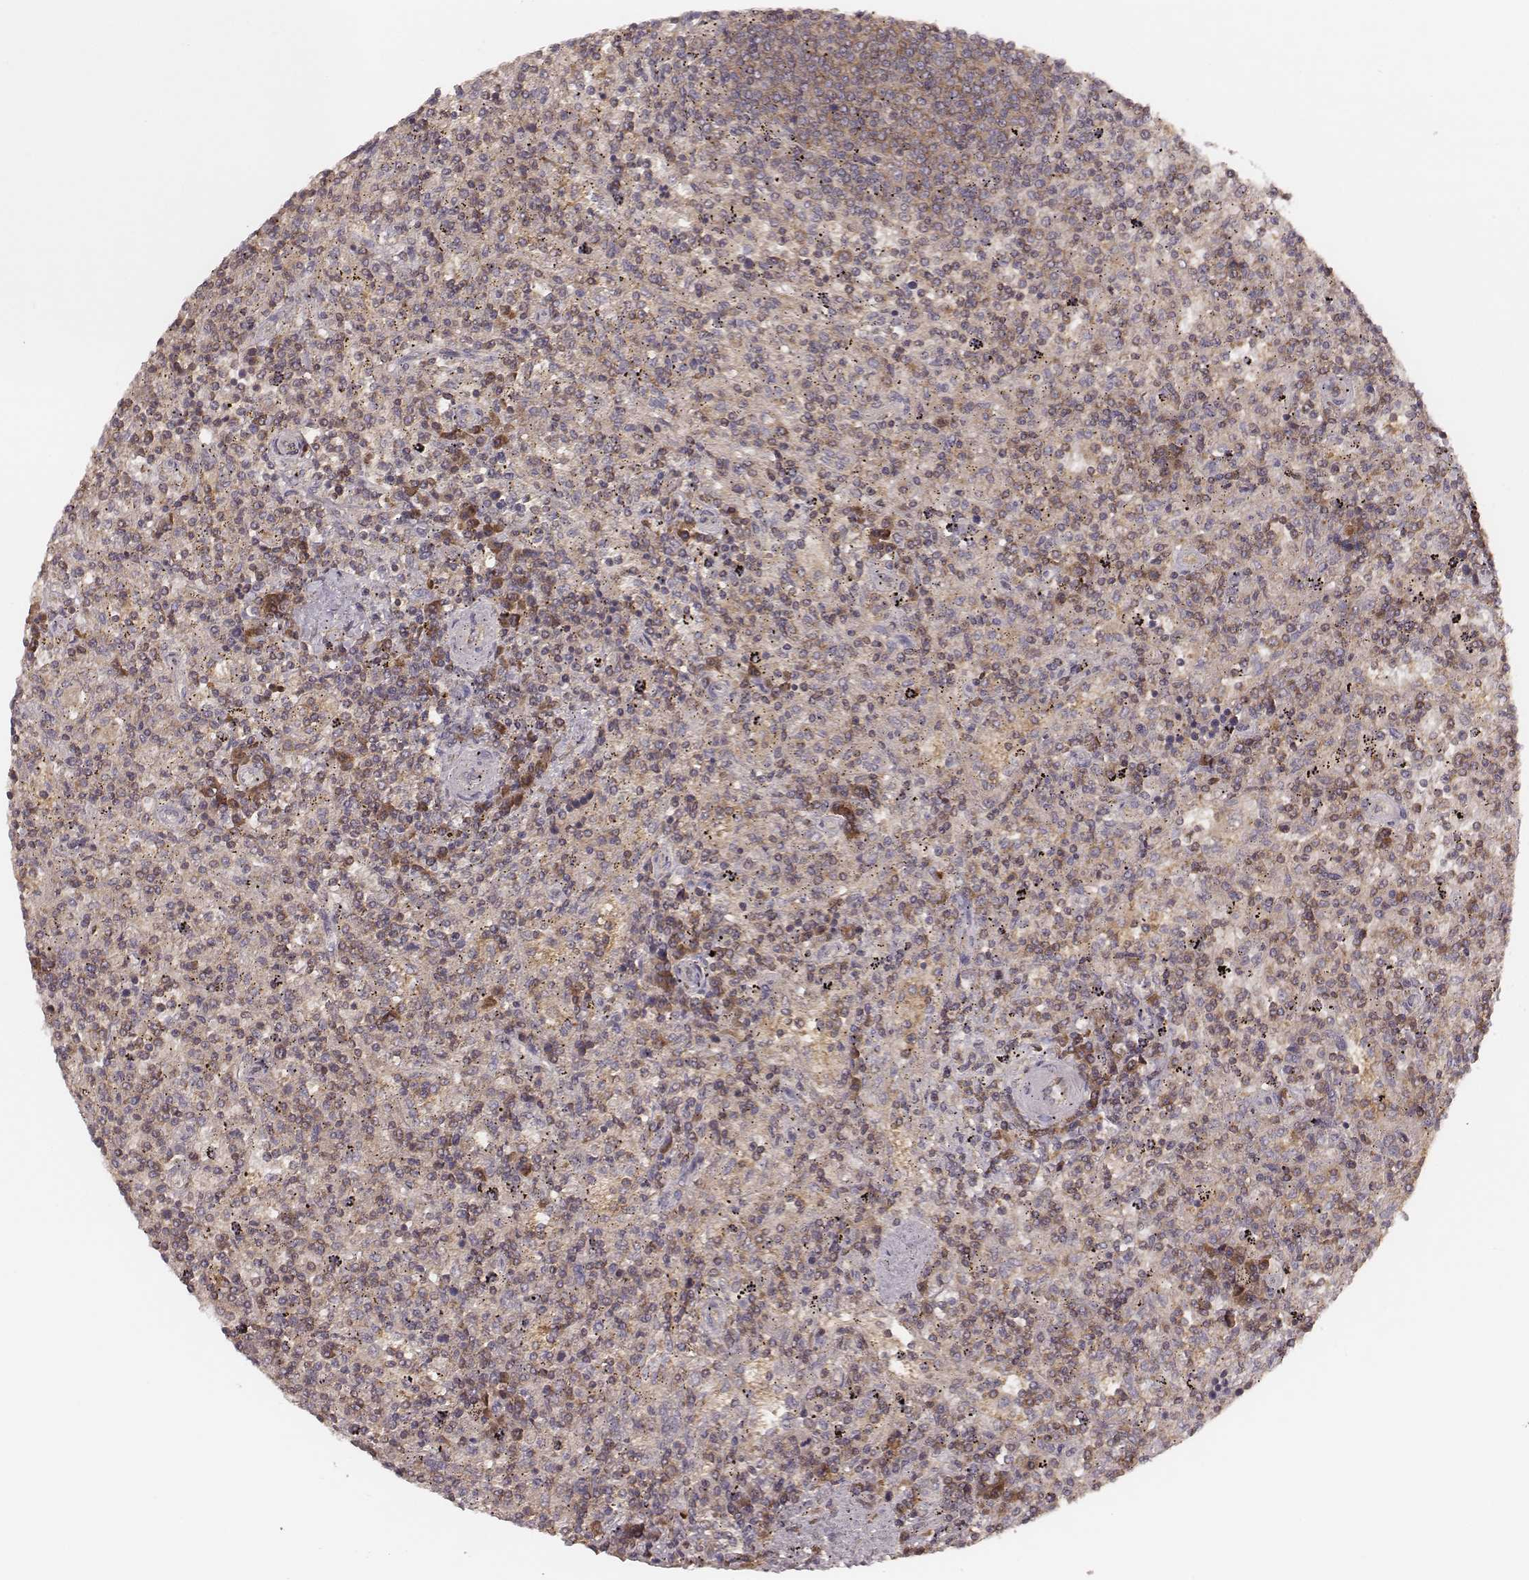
{"staining": {"intensity": "moderate", "quantity": "<25%", "location": "cytoplasmic/membranous"}, "tissue": "lymphoma", "cell_type": "Tumor cells", "image_type": "cancer", "snomed": [{"axis": "morphology", "description": "Malignant lymphoma, non-Hodgkin's type, Low grade"}, {"axis": "topography", "description": "Spleen"}], "caption": "A low amount of moderate cytoplasmic/membranous expression is present in approximately <25% of tumor cells in low-grade malignant lymphoma, non-Hodgkin's type tissue.", "gene": "CARS1", "patient": {"sex": "male", "age": 62}}